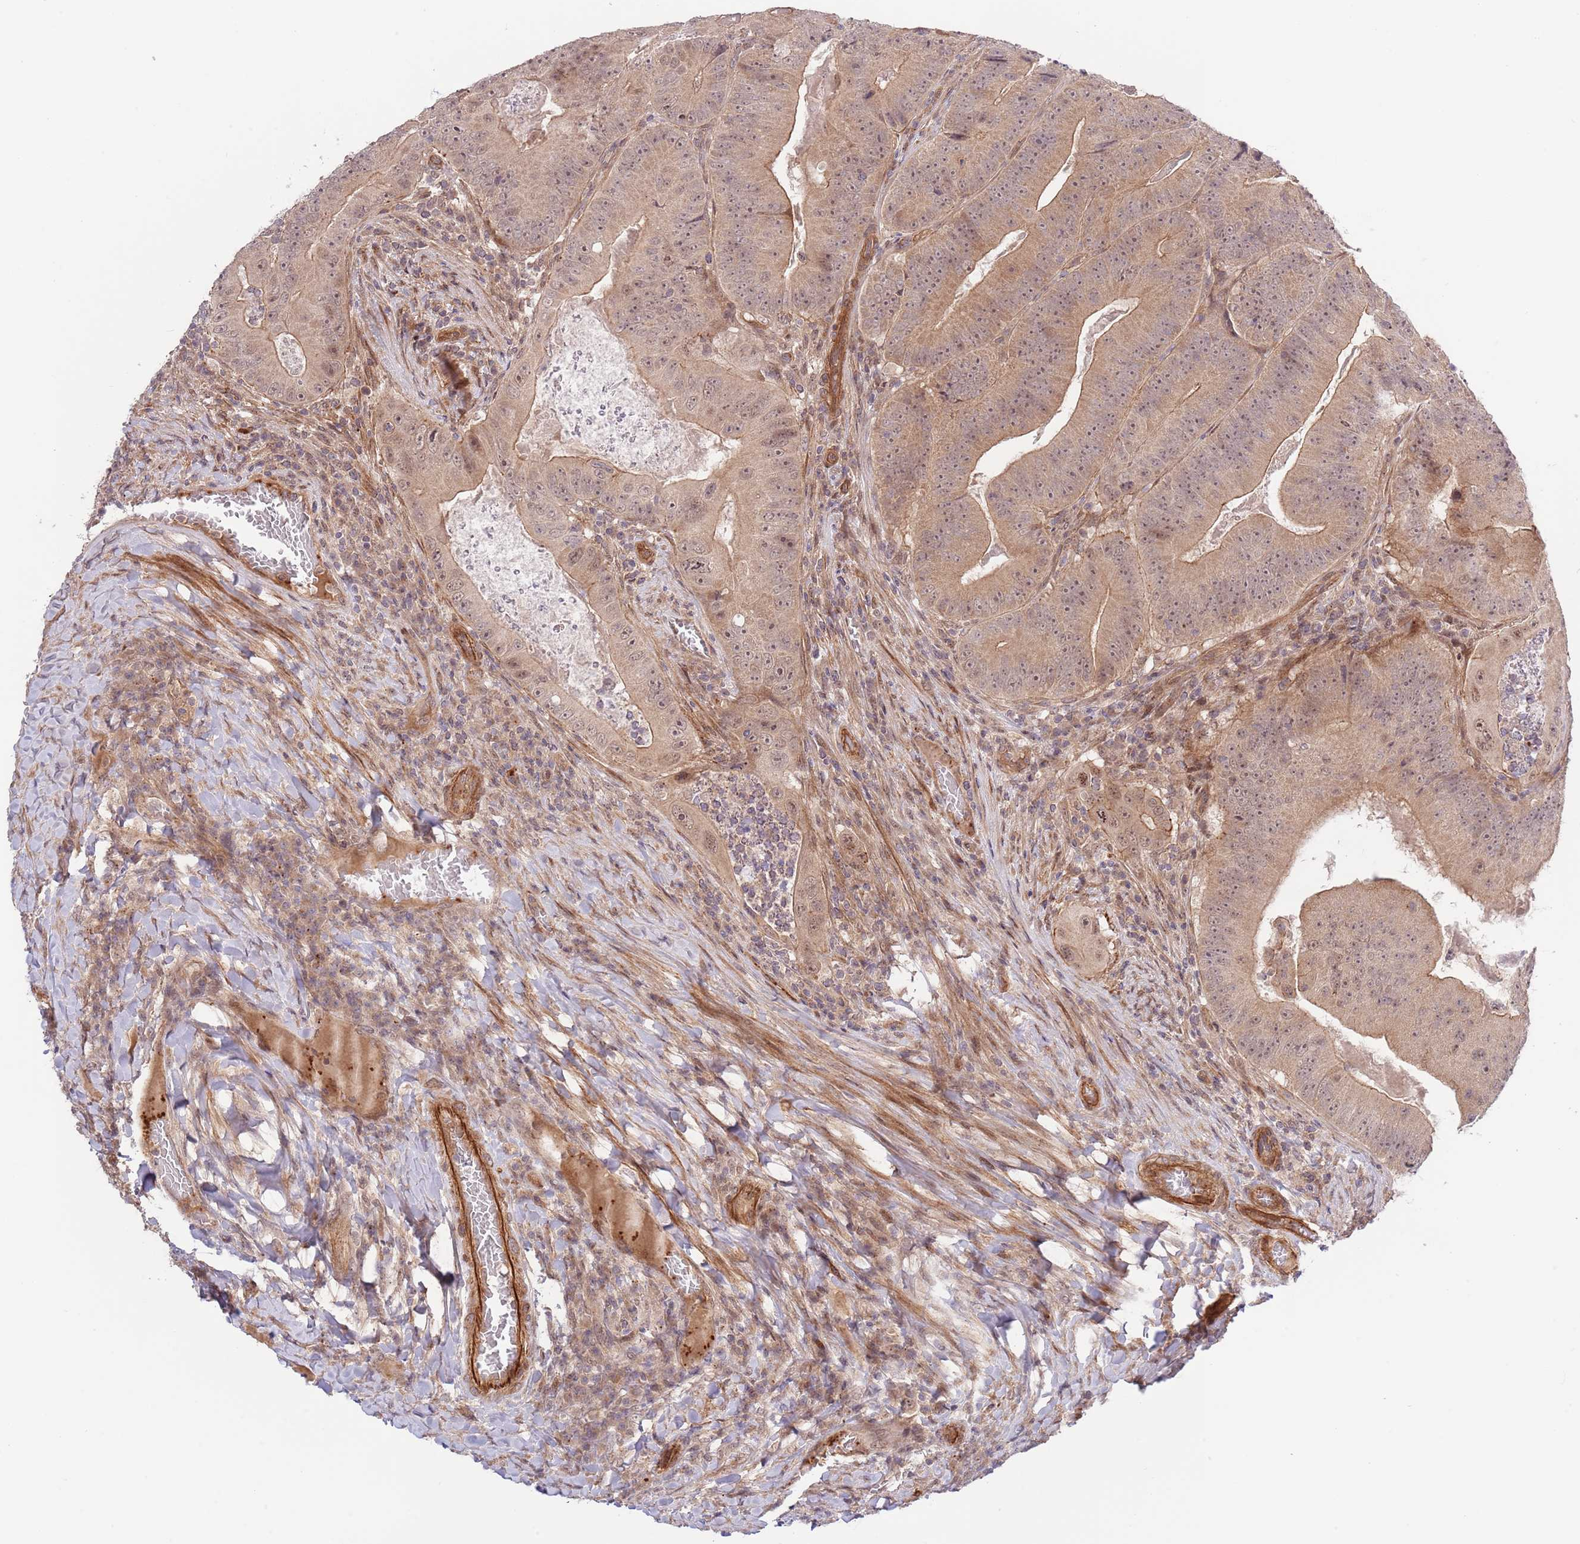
{"staining": {"intensity": "weak", "quantity": "25%-75%", "location": "cytoplasmic/membranous,nuclear"}, "tissue": "colorectal cancer", "cell_type": "Tumor cells", "image_type": "cancer", "snomed": [{"axis": "morphology", "description": "Adenocarcinoma, NOS"}, {"axis": "topography", "description": "Colon"}], "caption": "The histopathology image exhibits immunohistochemical staining of adenocarcinoma (colorectal). There is weak cytoplasmic/membranous and nuclear expression is present in approximately 25%-75% of tumor cells.", "gene": "PRR16", "patient": {"sex": "female", "age": 86}}